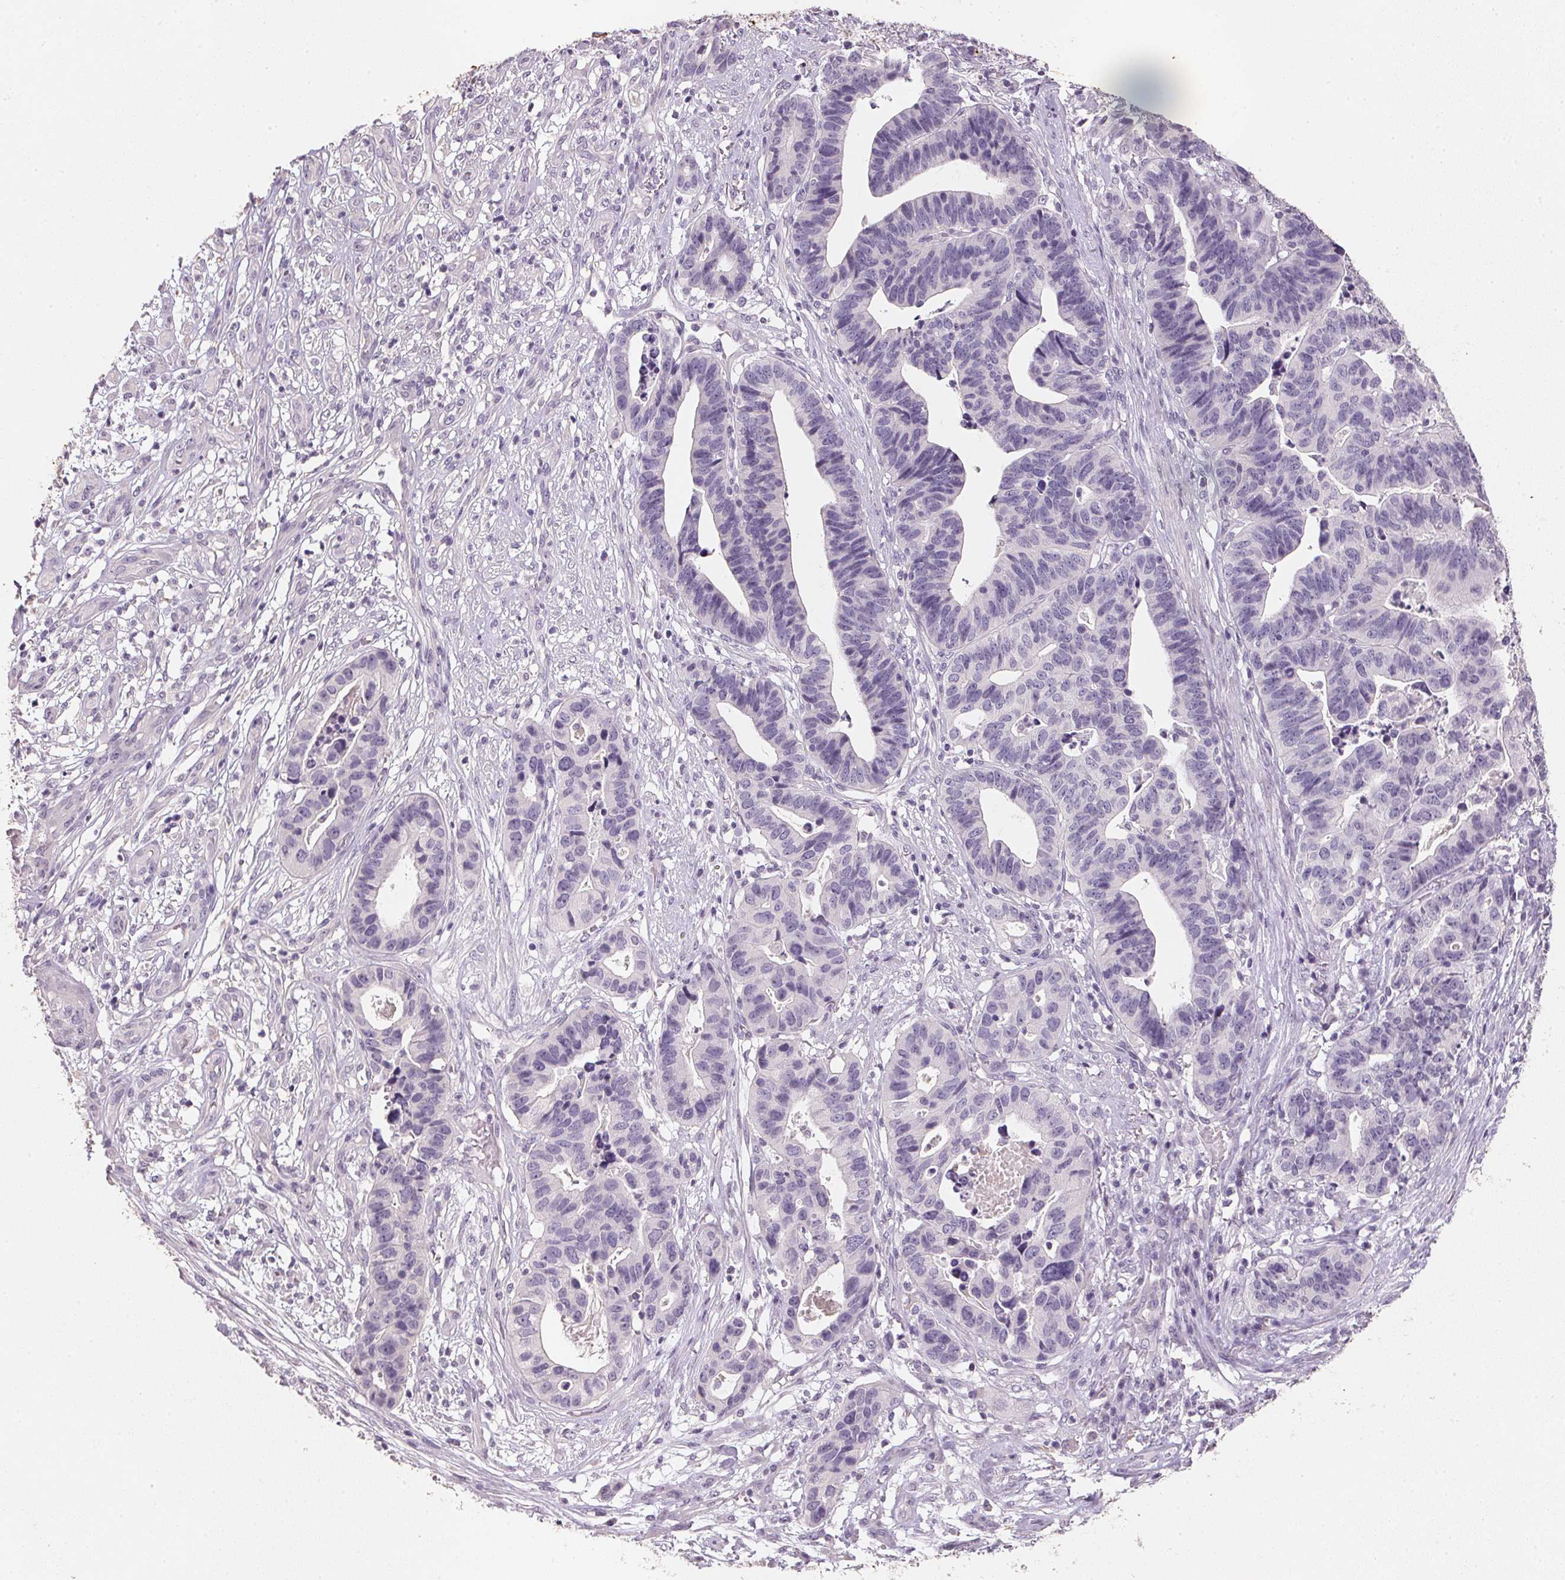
{"staining": {"intensity": "negative", "quantity": "none", "location": "none"}, "tissue": "stomach cancer", "cell_type": "Tumor cells", "image_type": "cancer", "snomed": [{"axis": "morphology", "description": "Adenocarcinoma, NOS"}, {"axis": "topography", "description": "Stomach, upper"}], "caption": "Immunohistochemical staining of stomach cancer (adenocarcinoma) demonstrates no significant positivity in tumor cells.", "gene": "CXCL5", "patient": {"sex": "female", "age": 67}}